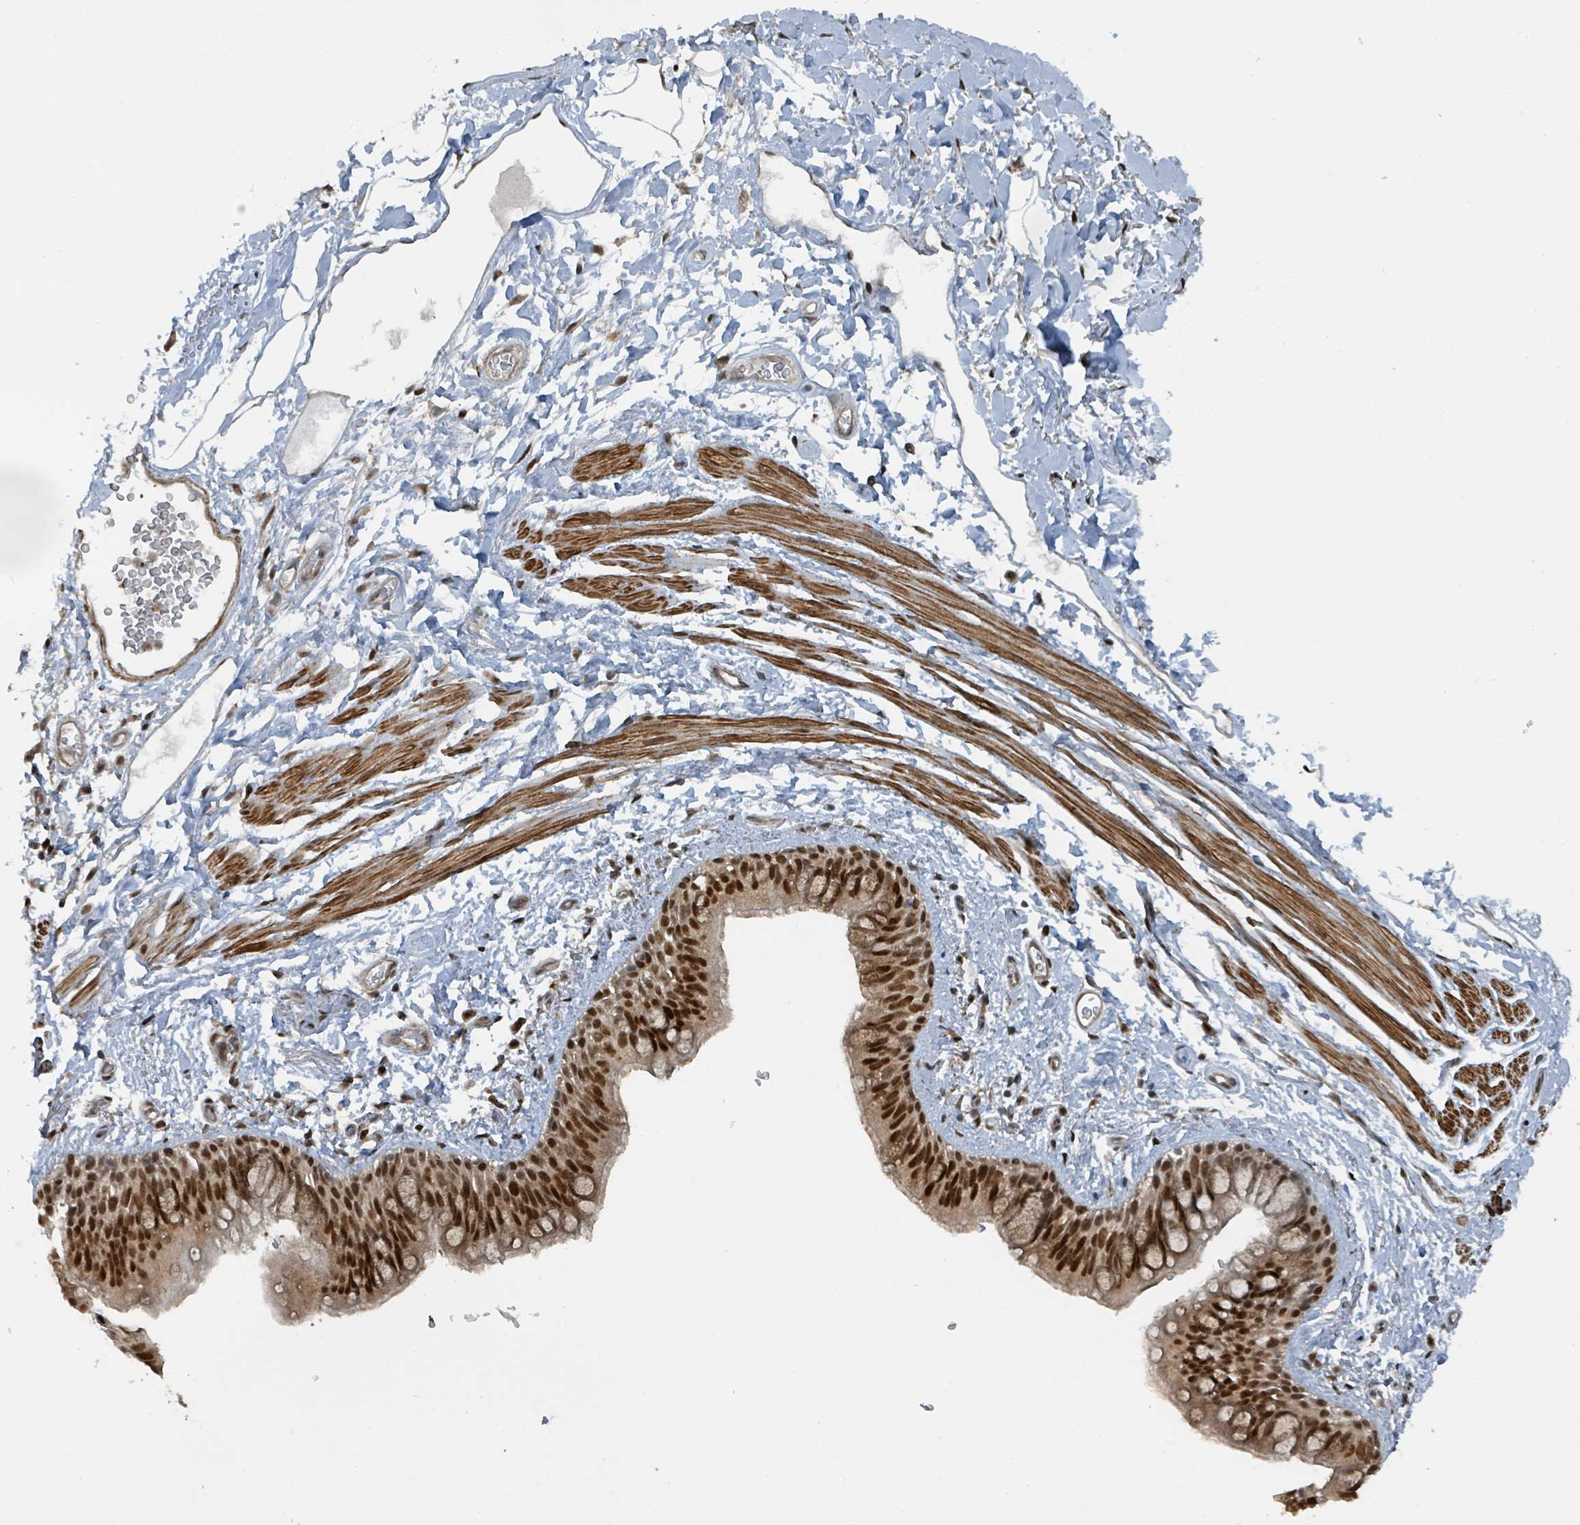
{"staining": {"intensity": "strong", "quantity": ">75%", "location": "nuclear"}, "tissue": "bronchus", "cell_type": "Respiratory epithelial cells", "image_type": "normal", "snomed": [{"axis": "morphology", "description": "Normal tissue, NOS"}, {"axis": "morphology", "description": "Squamous cell carcinoma, NOS"}, {"axis": "topography", "description": "Bronchus"}, {"axis": "topography", "description": "Lung"}], "caption": "About >75% of respiratory epithelial cells in normal bronchus reveal strong nuclear protein staining as visualized by brown immunohistochemical staining.", "gene": "PHIP", "patient": {"sex": "female", "age": 70}}